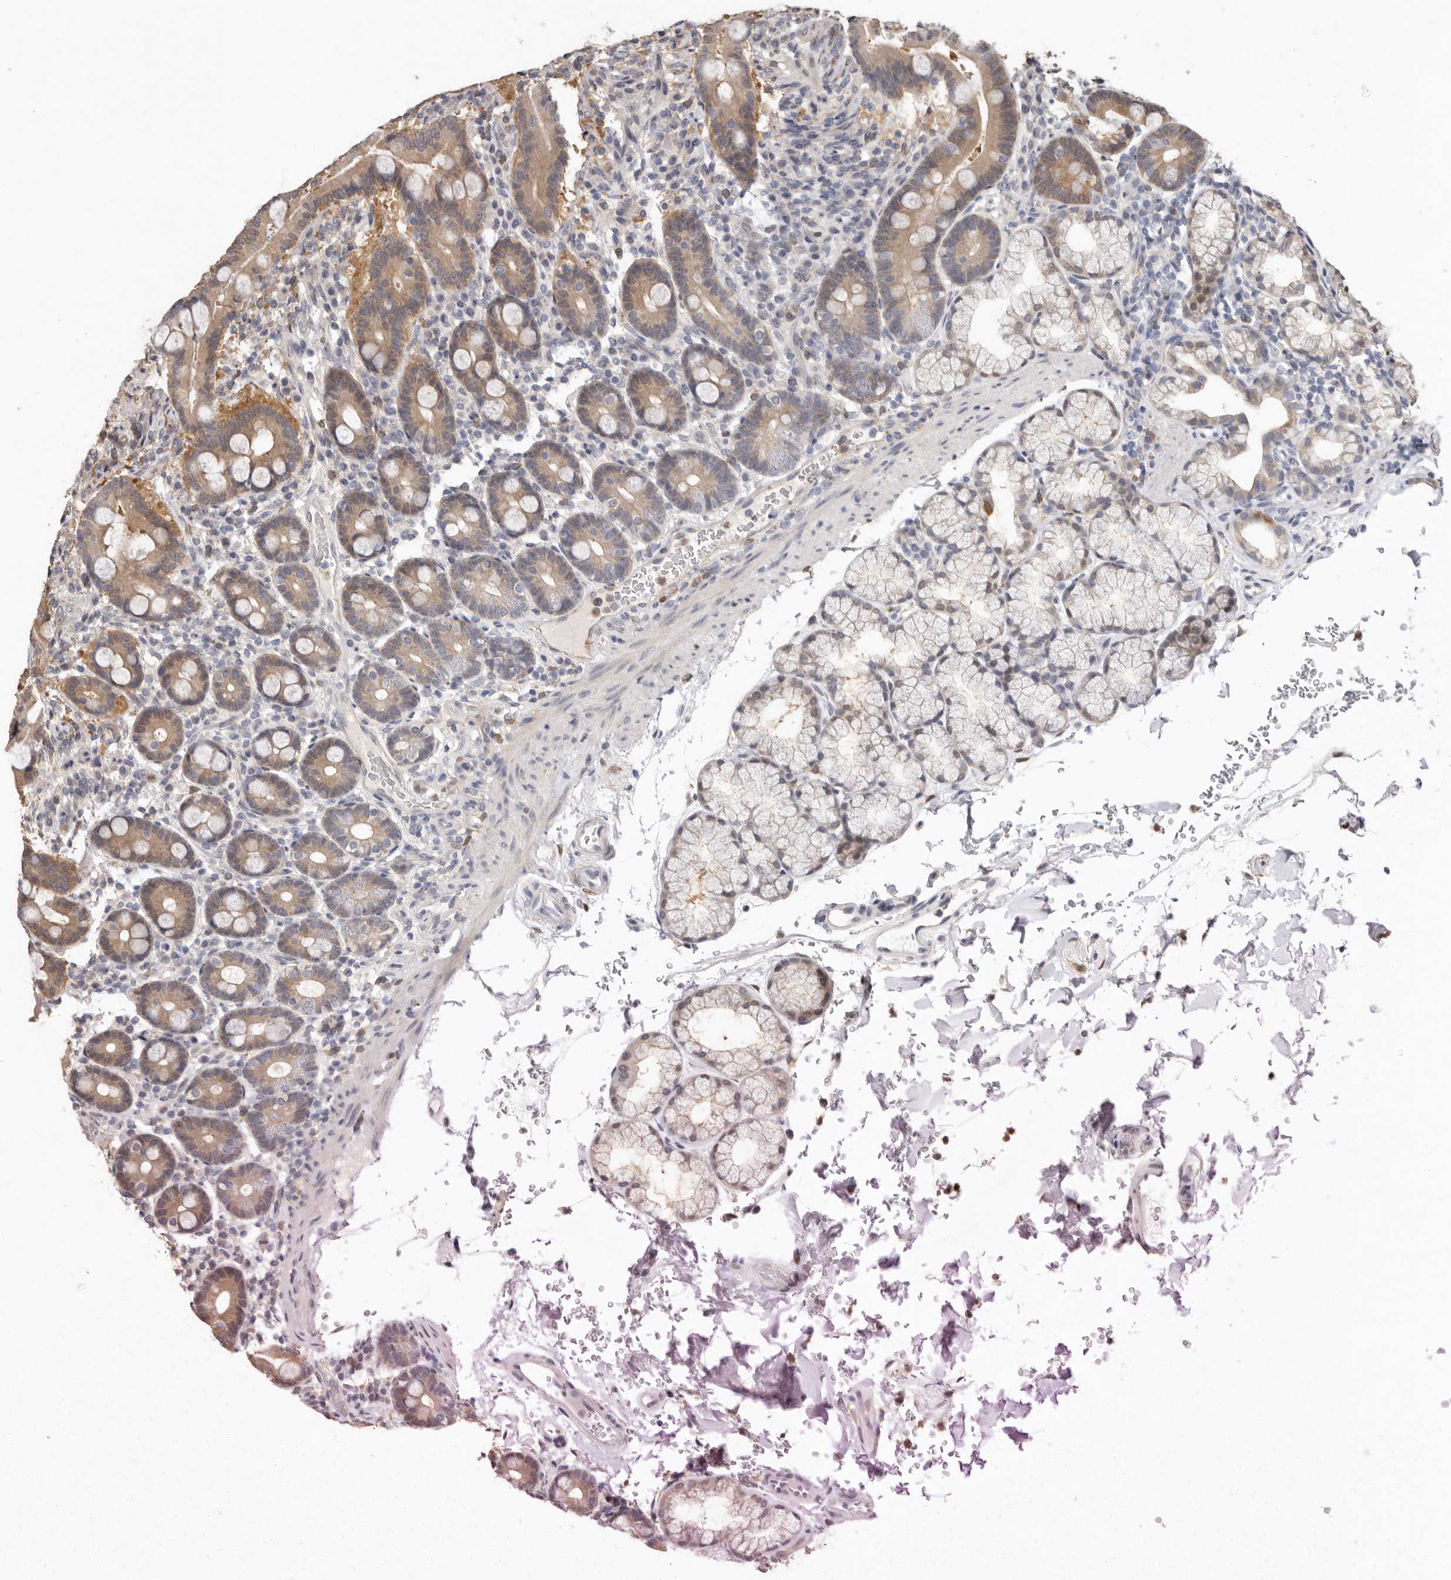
{"staining": {"intensity": "weak", "quantity": "25%-75%", "location": "cytoplasmic/membranous"}, "tissue": "duodenum", "cell_type": "Glandular cells", "image_type": "normal", "snomed": [{"axis": "morphology", "description": "Normal tissue, NOS"}, {"axis": "topography", "description": "Duodenum"}], "caption": "DAB (3,3'-diaminobenzidine) immunohistochemical staining of benign duodenum reveals weak cytoplasmic/membranous protein expression in approximately 25%-75% of glandular cells. (IHC, brightfield microscopy, high magnification).", "gene": "SULT1E1", "patient": {"sex": "male", "age": 54}}